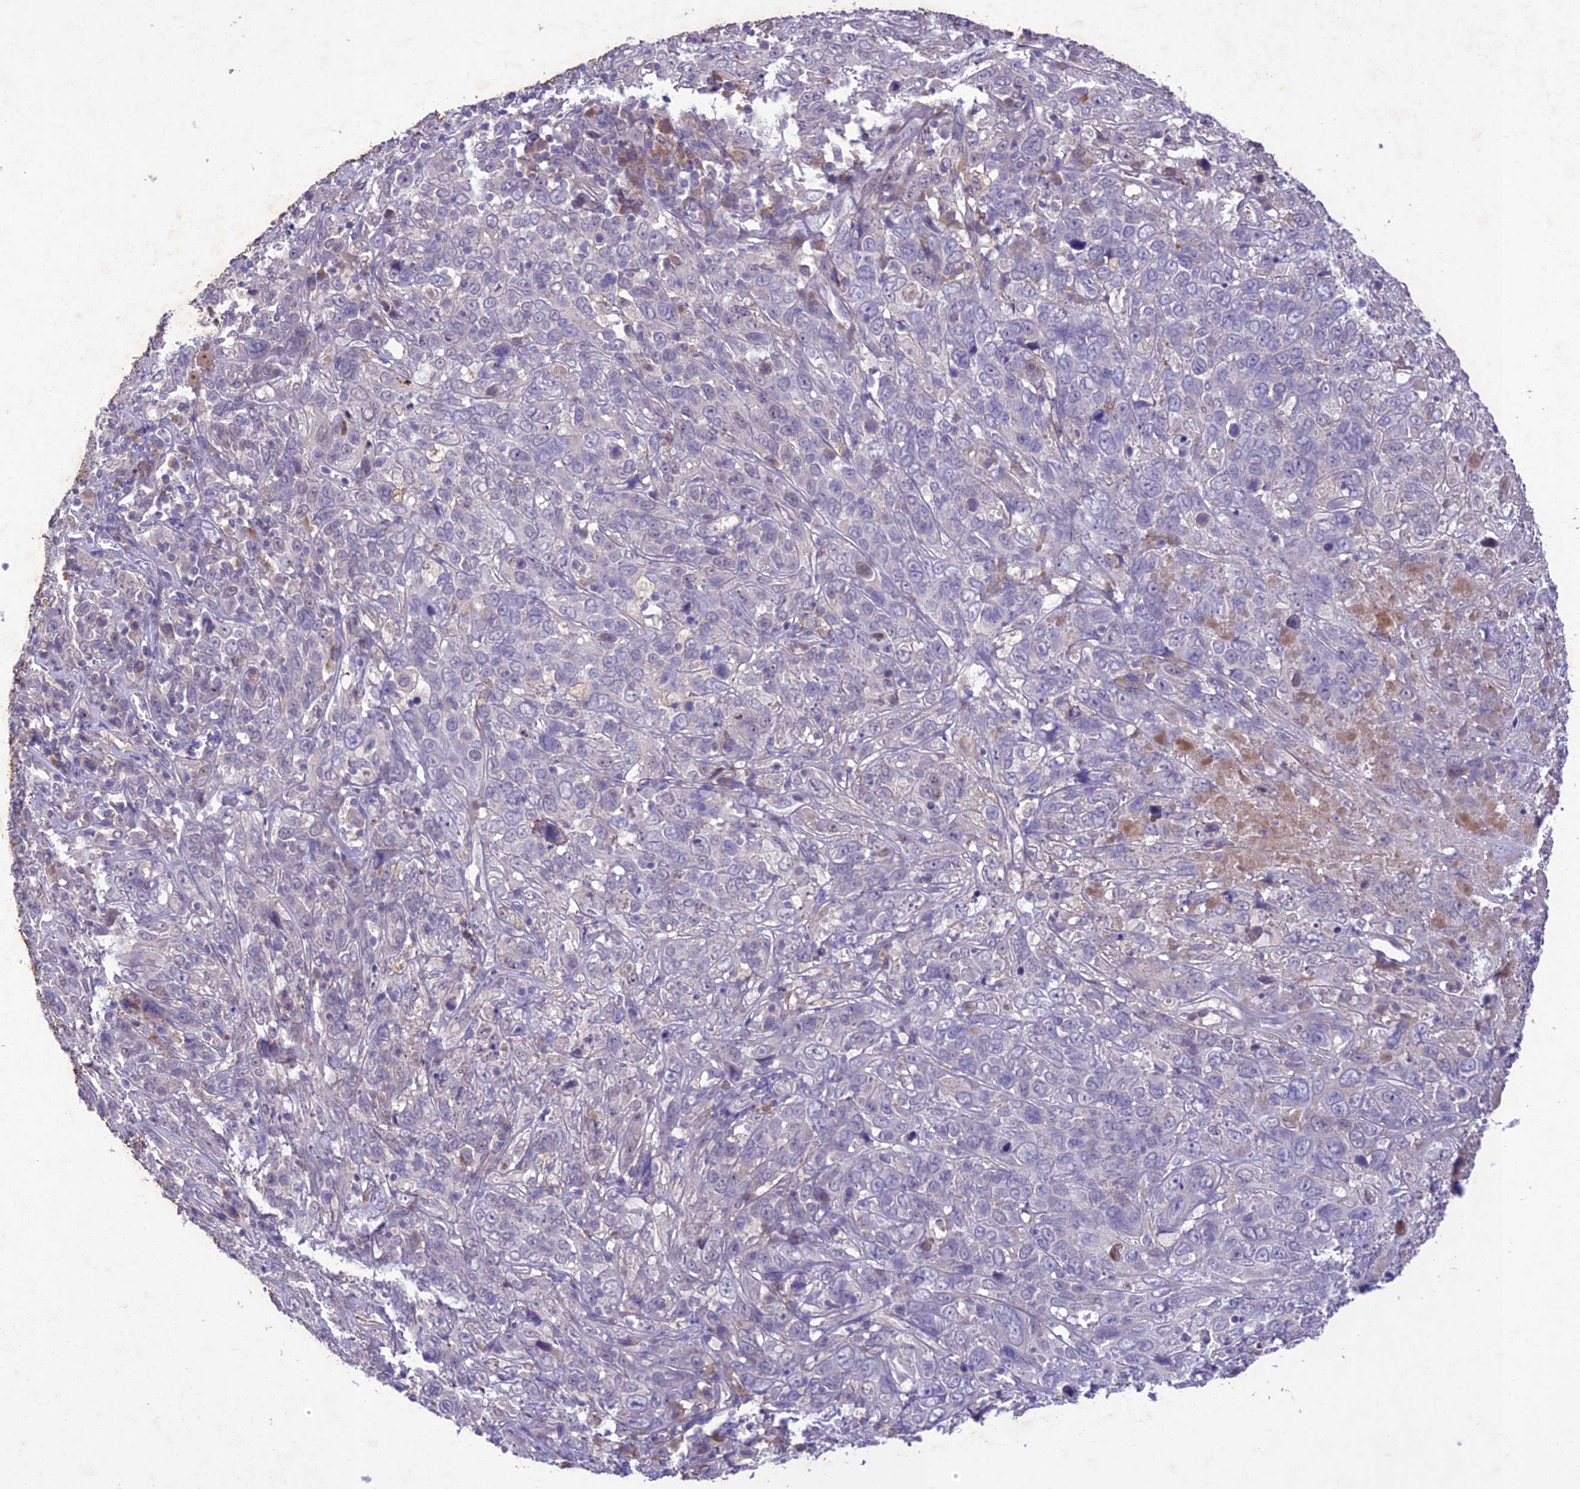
{"staining": {"intensity": "negative", "quantity": "none", "location": "none"}, "tissue": "cervical cancer", "cell_type": "Tumor cells", "image_type": "cancer", "snomed": [{"axis": "morphology", "description": "Squamous cell carcinoma, NOS"}, {"axis": "topography", "description": "Cervix"}], "caption": "There is no significant expression in tumor cells of cervical cancer.", "gene": "ANKRD52", "patient": {"sex": "female", "age": 46}}